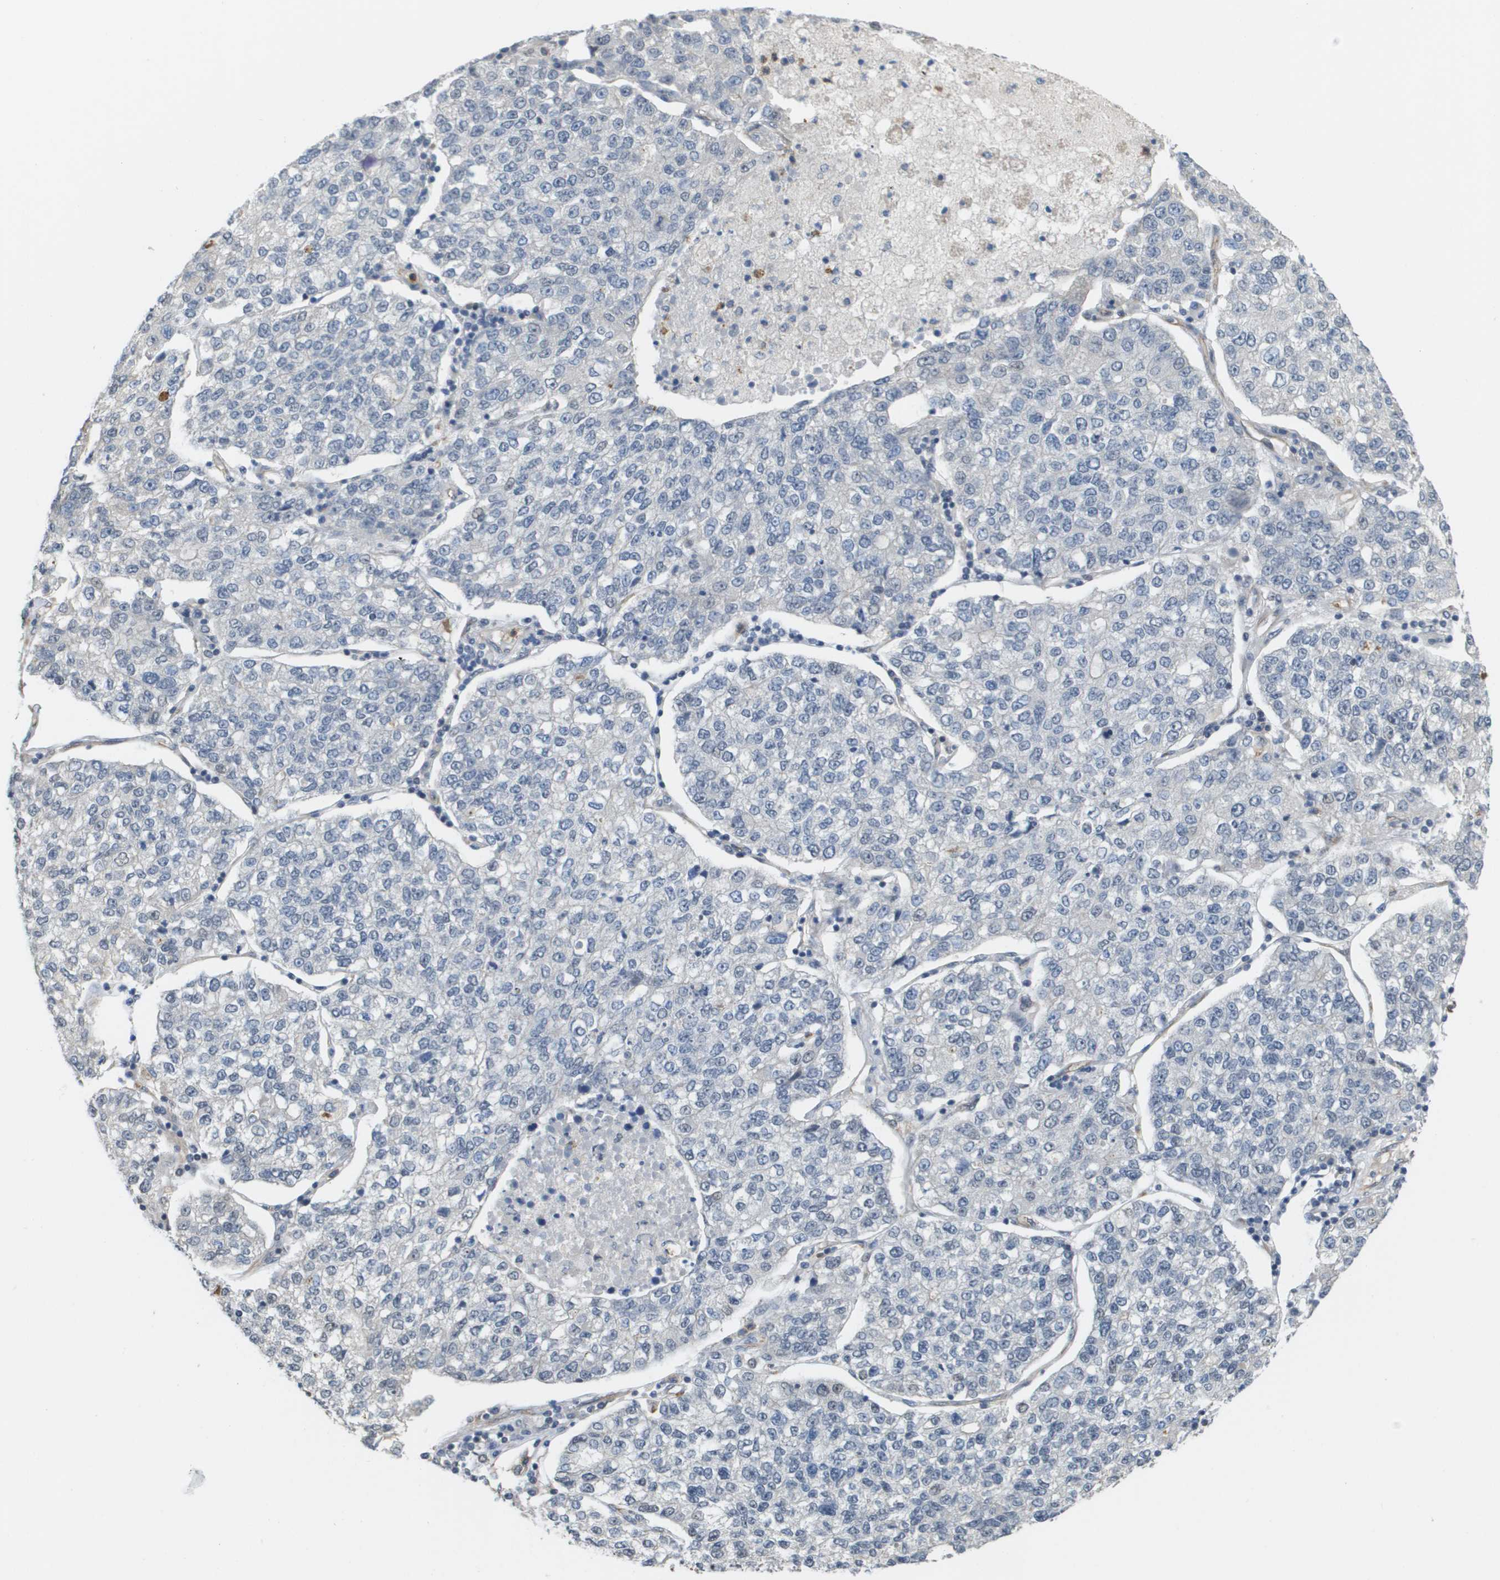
{"staining": {"intensity": "negative", "quantity": "none", "location": "none"}, "tissue": "lung cancer", "cell_type": "Tumor cells", "image_type": "cancer", "snomed": [{"axis": "morphology", "description": "Adenocarcinoma, NOS"}, {"axis": "topography", "description": "Lung"}], "caption": "Immunohistochemical staining of lung cancer (adenocarcinoma) displays no significant staining in tumor cells. (DAB (3,3'-diaminobenzidine) immunohistochemistry with hematoxylin counter stain).", "gene": "RNF112", "patient": {"sex": "male", "age": 49}}